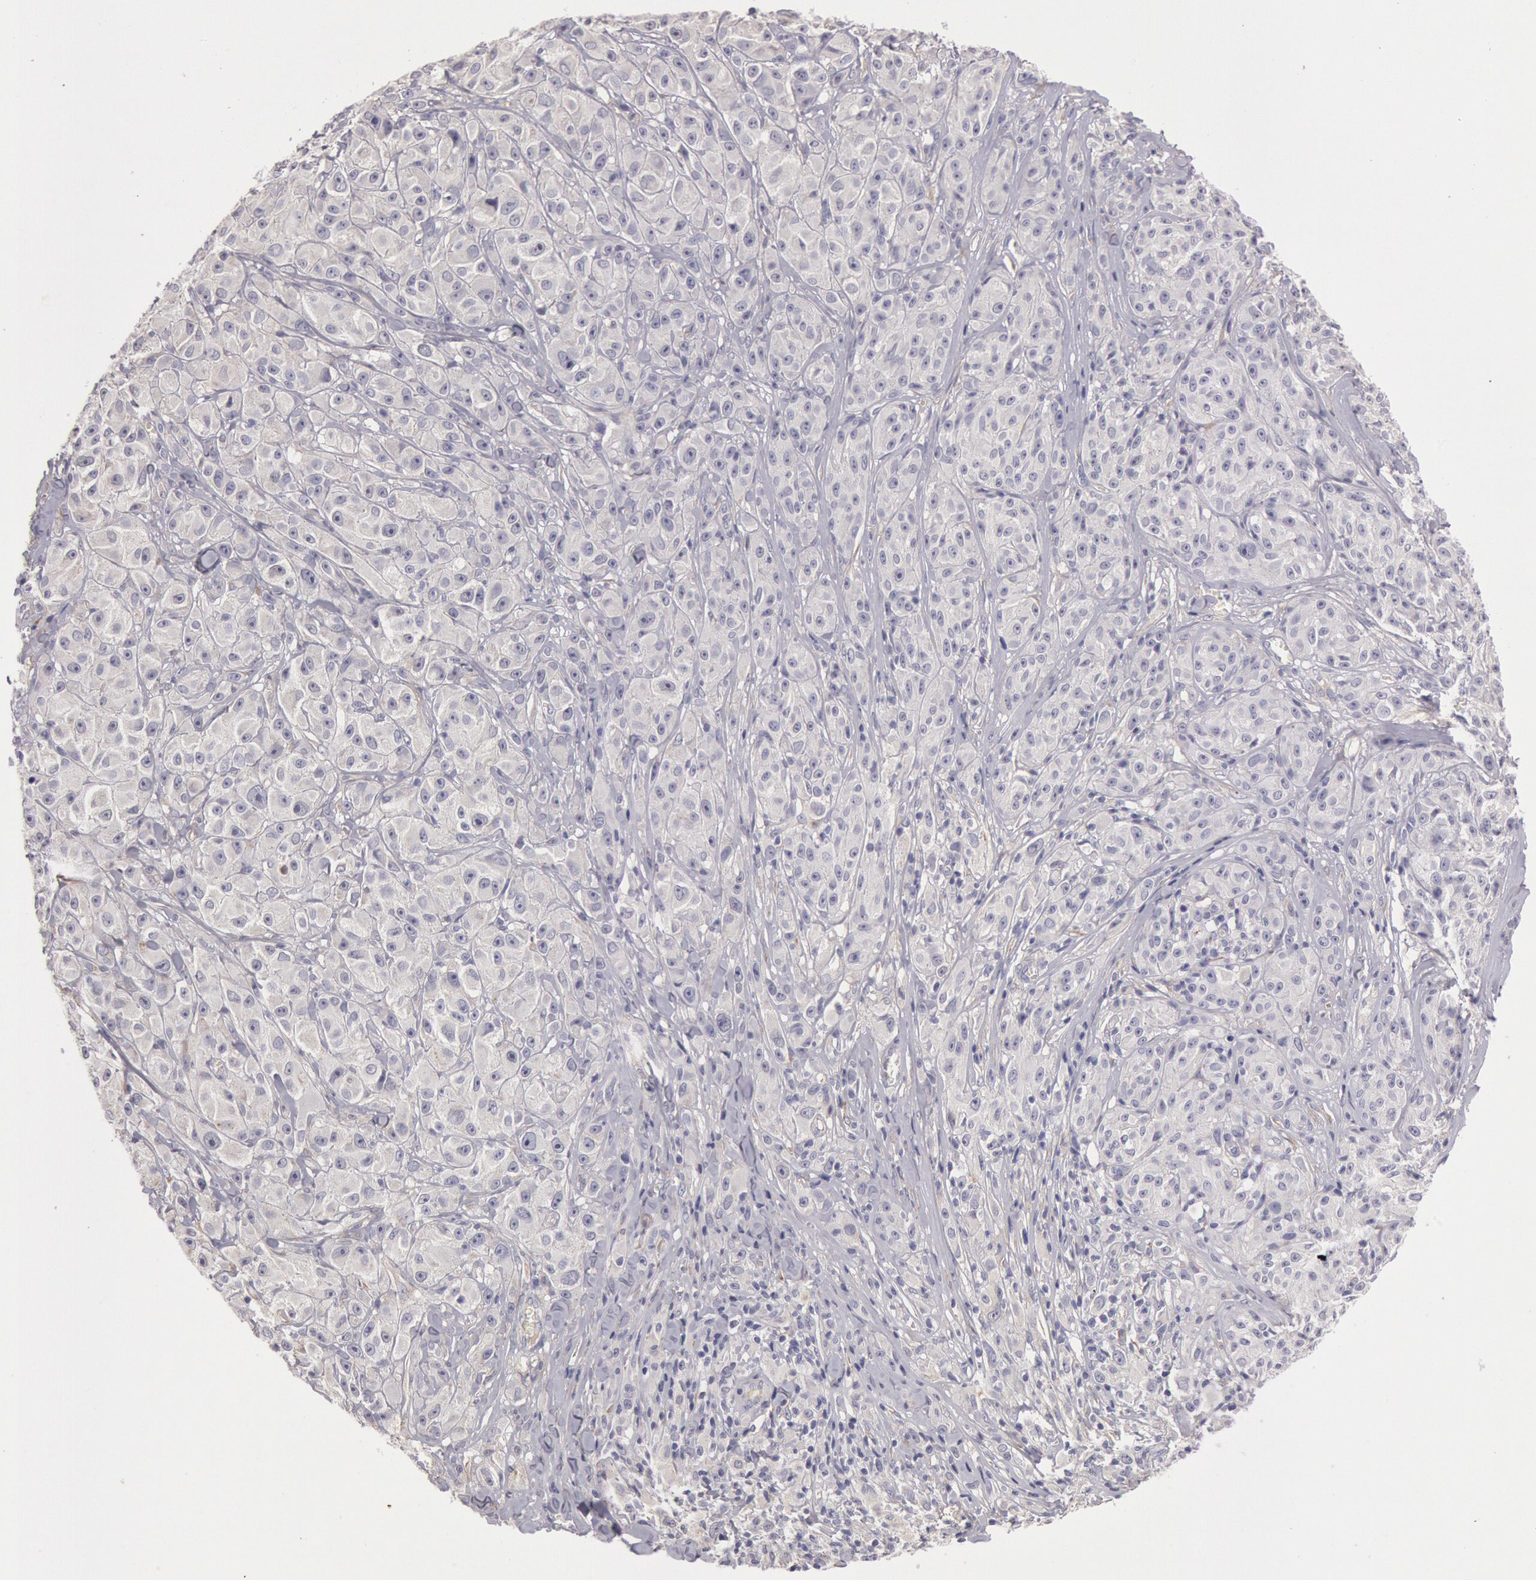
{"staining": {"intensity": "negative", "quantity": "none", "location": "none"}, "tissue": "melanoma", "cell_type": "Tumor cells", "image_type": "cancer", "snomed": [{"axis": "morphology", "description": "Malignant melanoma, NOS"}, {"axis": "topography", "description": "Skin"}], "caption": "This is an immunohistochemistry (IHC) micrograph of malignant melanoma. There is no staining in tumor cells.", "gene": "C1R", "patient": {"sex": "male", "age": 56}}